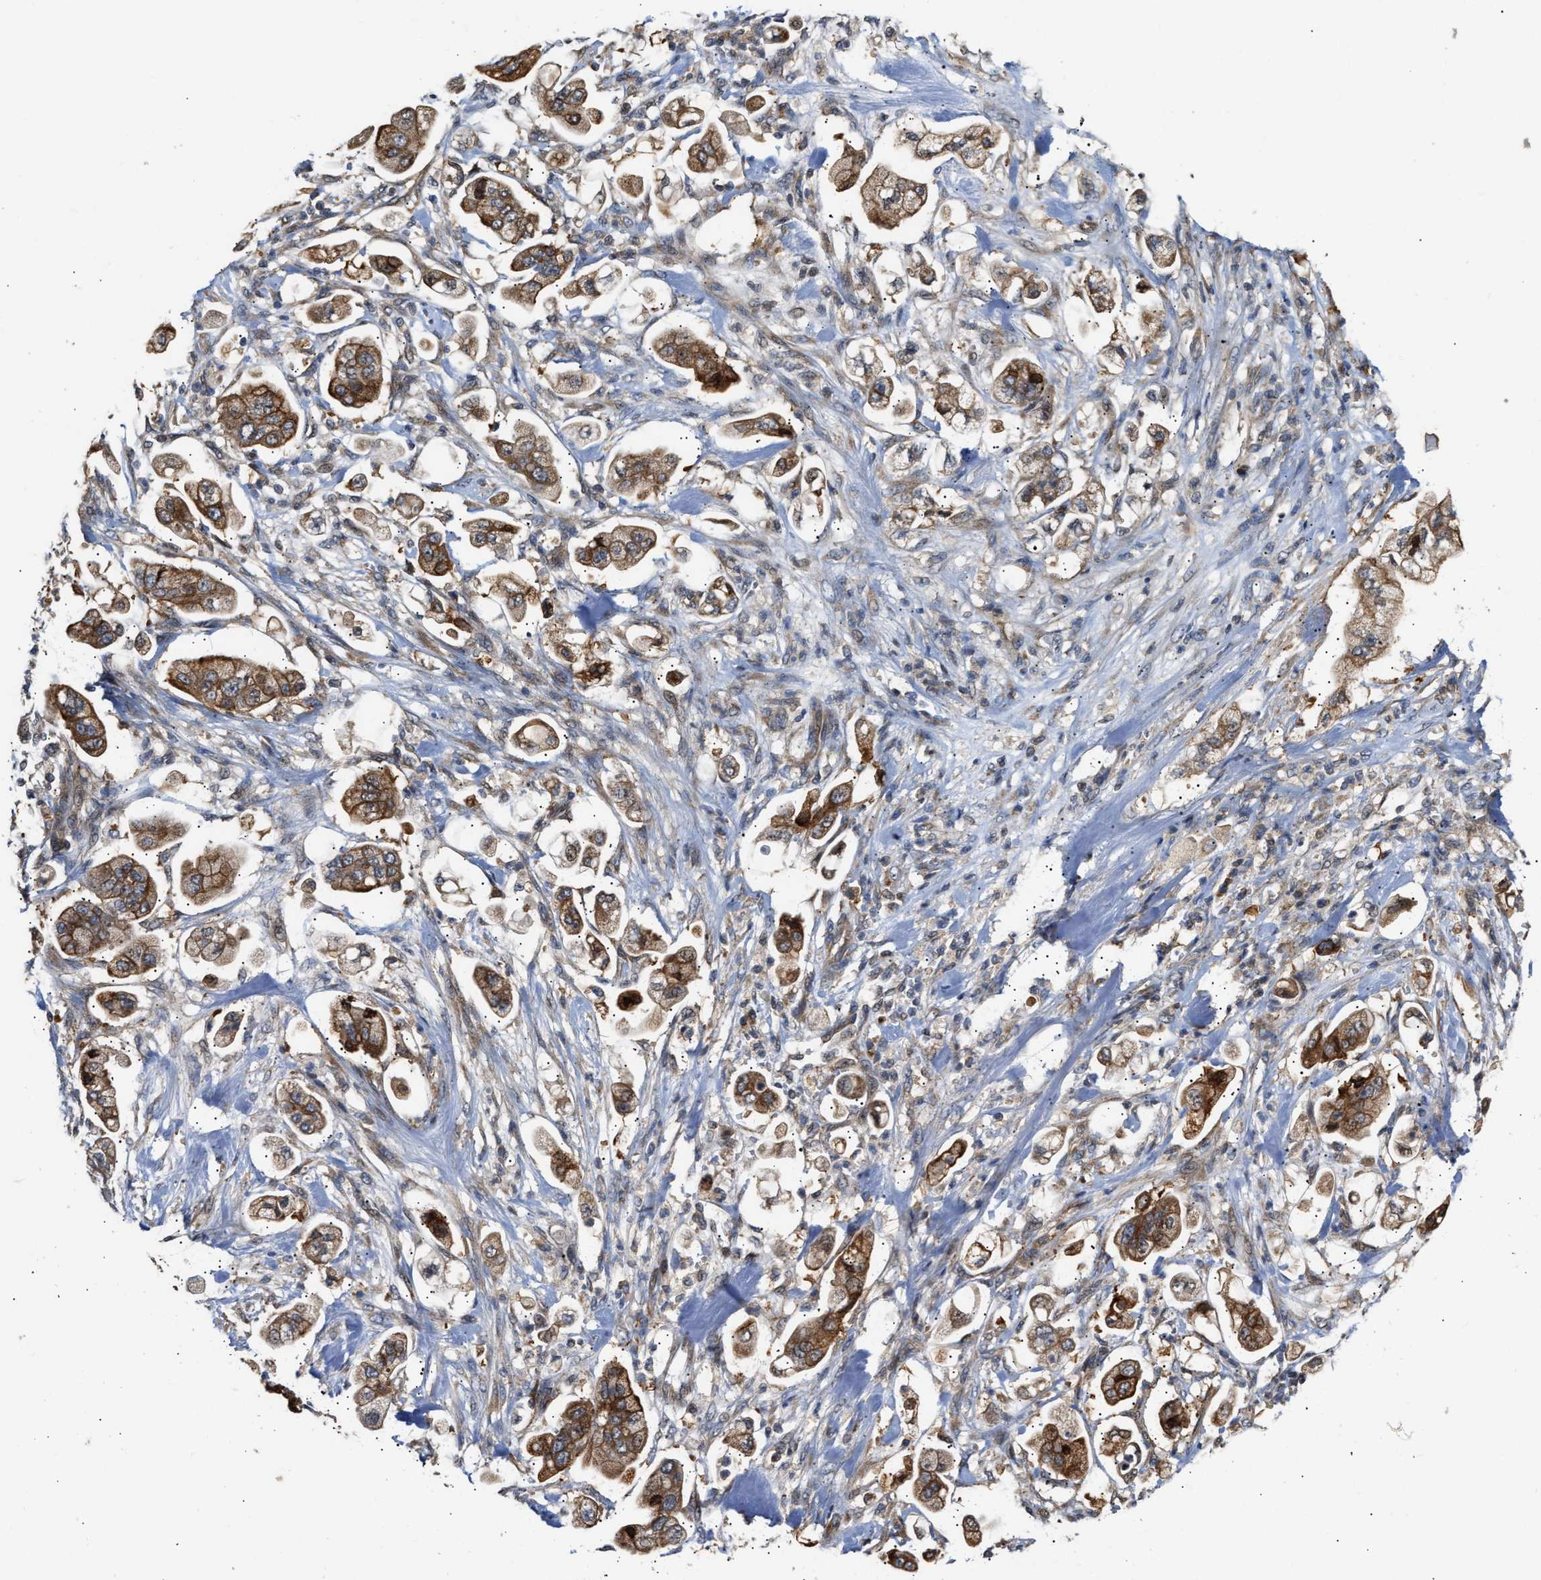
{"staining": {"intensity": "moderate", "quantity": ">75%", "location": "cytoplasmic/membranous"}, "tissue": "stomach cancer", "cell_type": "Tumor cells", "image_type": "cancer", "snomed": [{"axis": "morphology", "description": "Adenocarcinoma, NOS"}, {"axis": "topography", "description": "Stomach"}], "caption": "Immunohistochemical staining of stomach adenocarcinoma demonstrates medium levels of moderate cytoplasmic/membranous positivity in approximately >75% of tumor cells.", "gene": "EXTL2", "patient": {"sex": "male", "age": 62}}